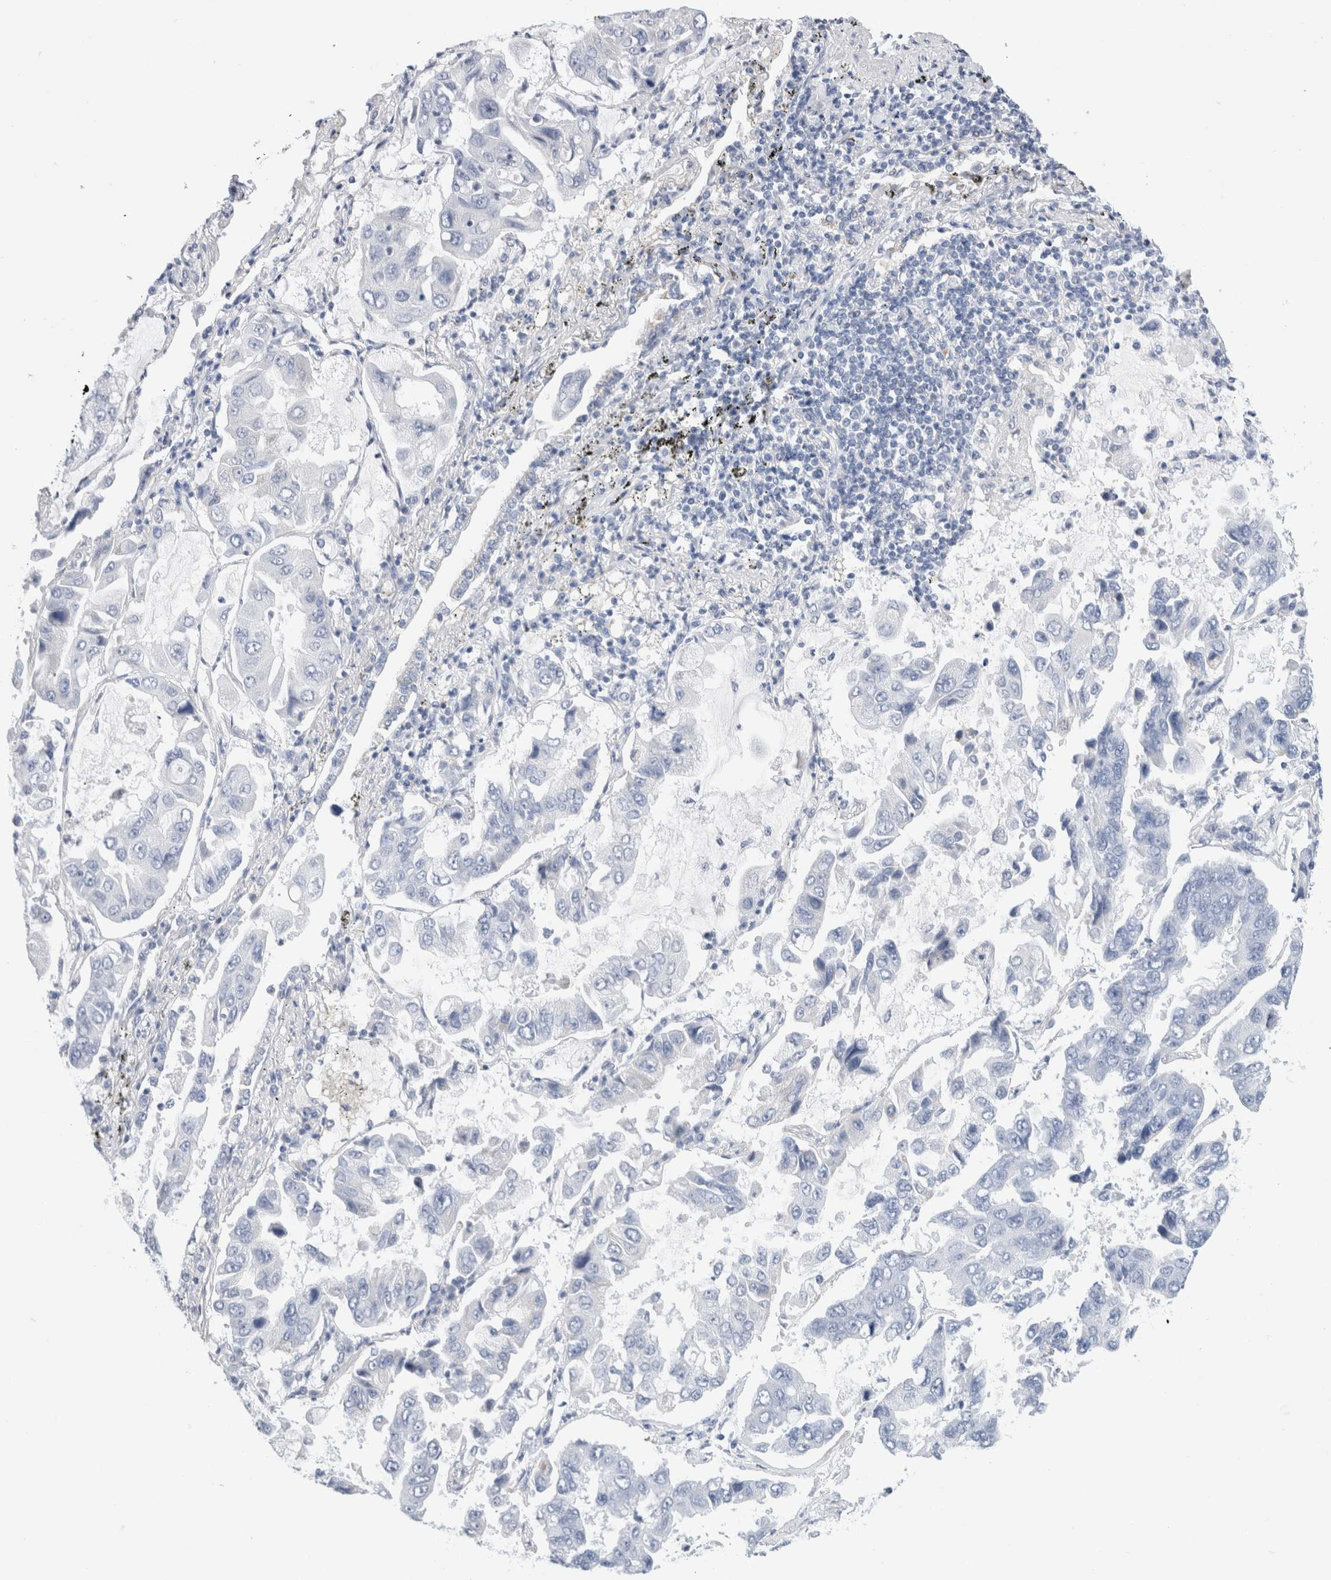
{"staining": {"intensity": "negative", "quantity": "none", "location": "none"}, "tissue": "lung cancer", "cell_type": "Tumor cells", "image_type": "cancer", "snomed": [{"axis": "morphology", "description": "Adenocarcinoma, NOS"}, {"axis": "topography", "description": "Lung"}], "caption": "This image is of adenocarcinoma (lung) stained with immunohistochemistry (IHC) to label a protein in brown with the nuclei are counter-stained blue. There is no staining in tumor cells.", "gene": "ECHDC2", "patient": {"sex": "male", "age": 64}}